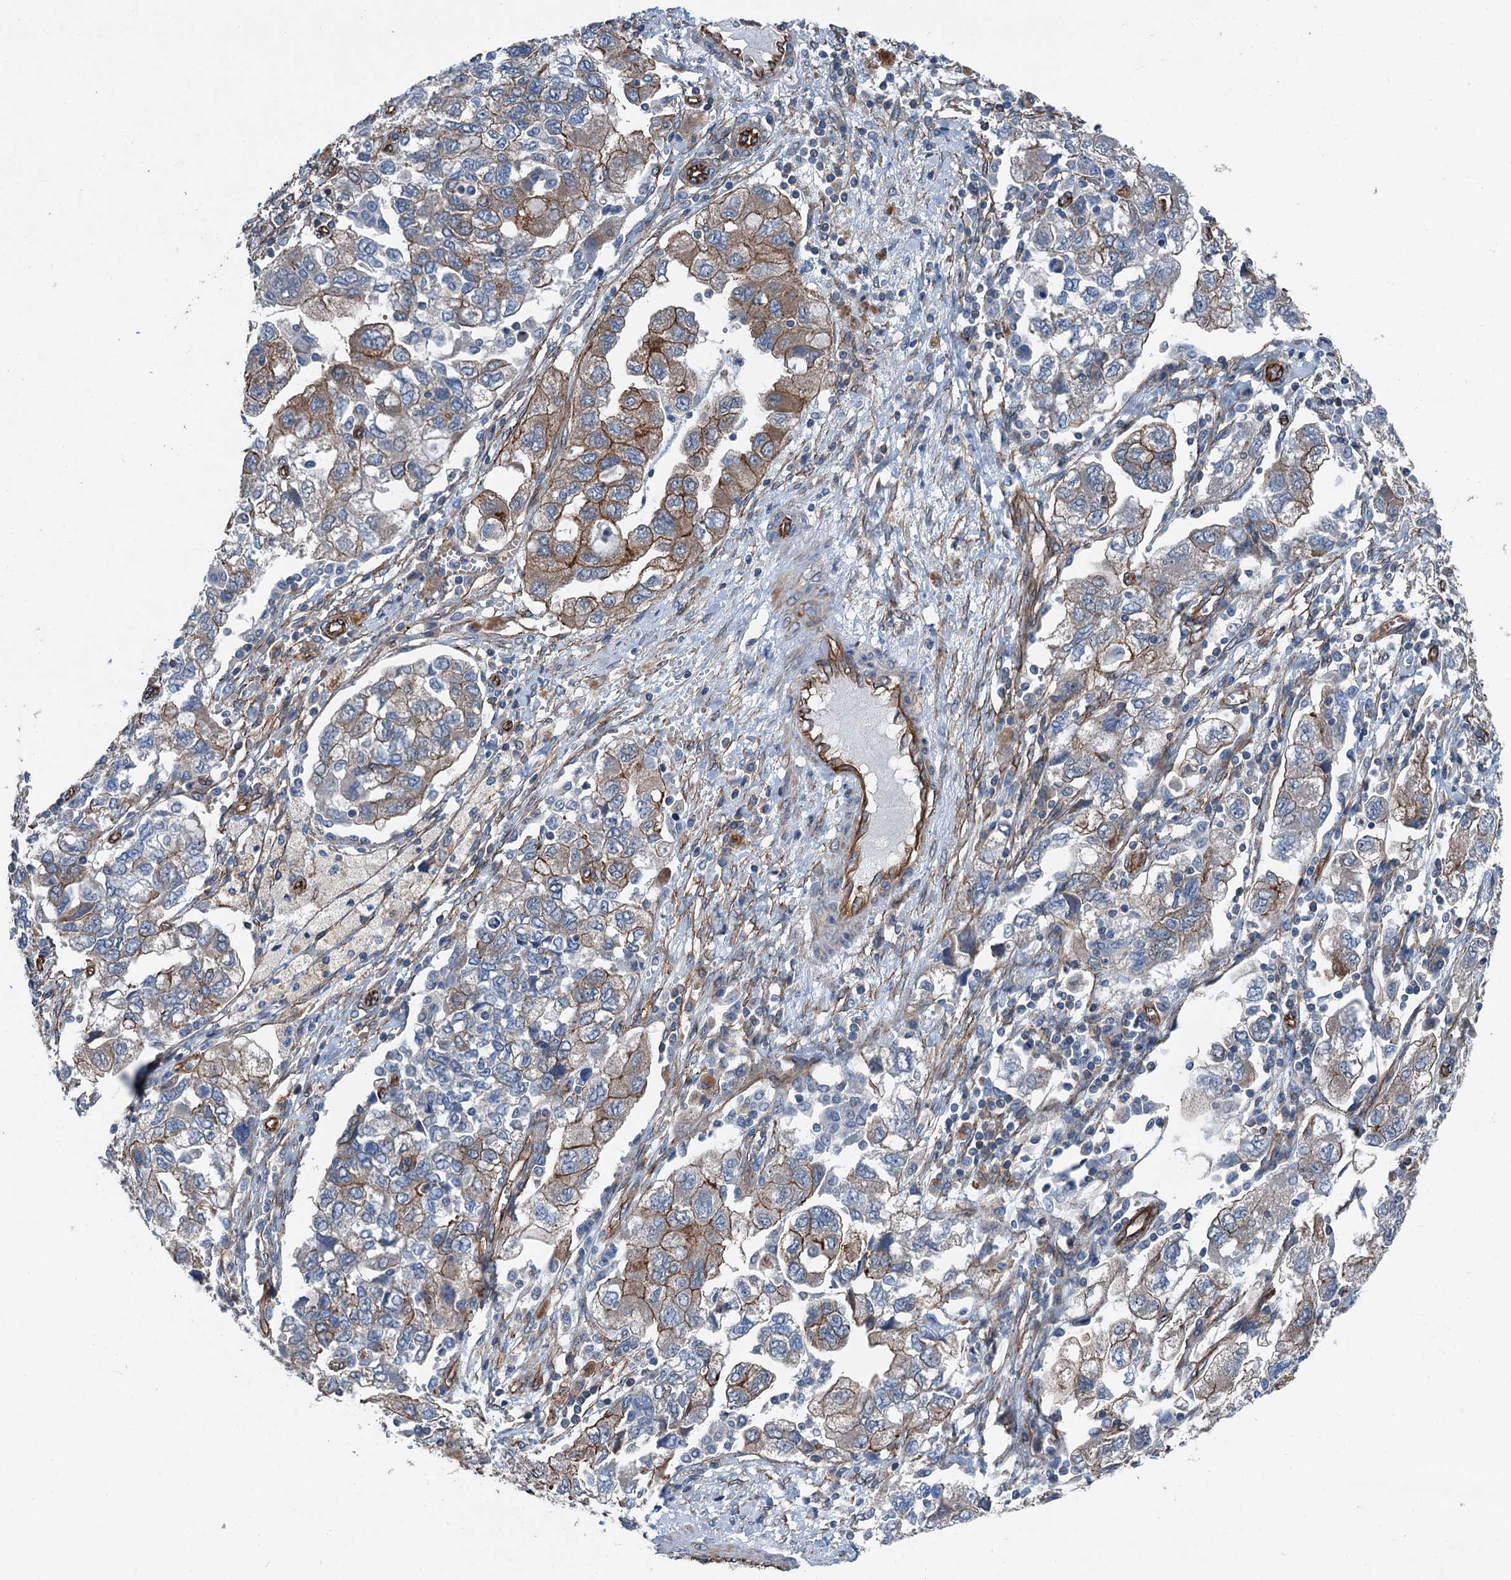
{"staining": {"intensity": "moderate", "quantity": "25%-75%", "location": "cytoplasmic/membranous"}, "tissue": "ovarian cancer", "cell_type": "Tumor cells", "image_type": "cancer", "snomed": [{"axis": "morphology", "description": "Carcinoma, NOS"}, {"axis": "morphology", "description": "Cystadenocarcinoma, serous, NOS"}, {"axis": "topography", "description": "Ovary"}], "caption": "An IHC micrograph of neoplastic tissue is shown. Protein staining in brown labels moderate cytoplasmic/membranous positivity in serous cystadenocarcinoma (ovarian) within tumor cells.", "gene": "NMRAL1", "patient": {"sex": "female", "age": 69}}